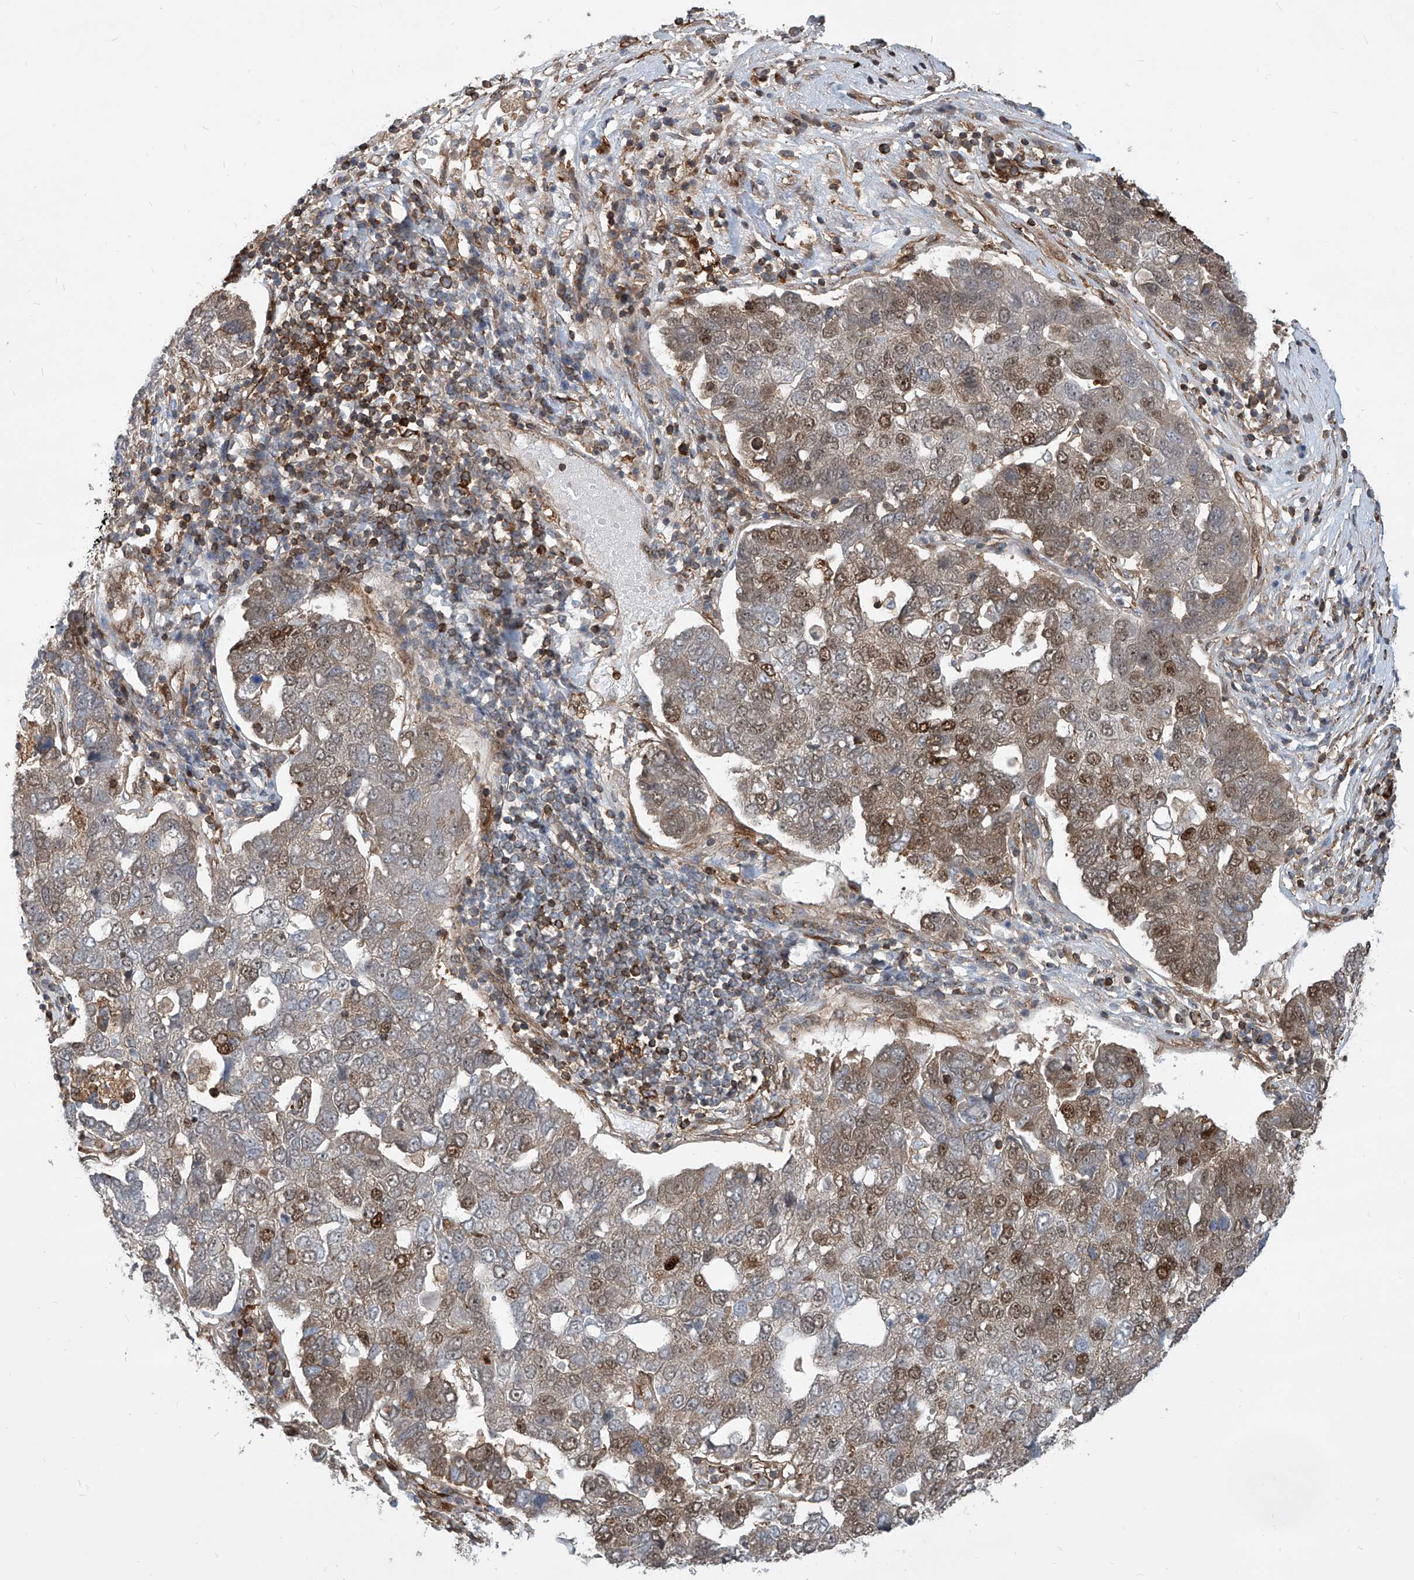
{"staining": {"intensity": "moderate", "quantity": "<25%", "location": "cytoplasmic/membranous,nuclear"}, "tissue": "pancreatic cancer", "cell_type": "Tumor cells", "image_type": "cancer", "snomed": [{"axis": "morphology", "description": "Adenocarcinoma, NOS"}, {"axis": "topography", "description": "Pancreas"}], "caption": "Immunohistochemistry (IHC) (DAB (3,3'-diaminobenzidine)) staining of human pancreatic adenocarcinoma shows moderate cytoplasmic/membranous and nuclear protein expression in about <25% of tumor cells.", "gene": "MAGED2", "patient": {"sex": "female", "age": 61}}